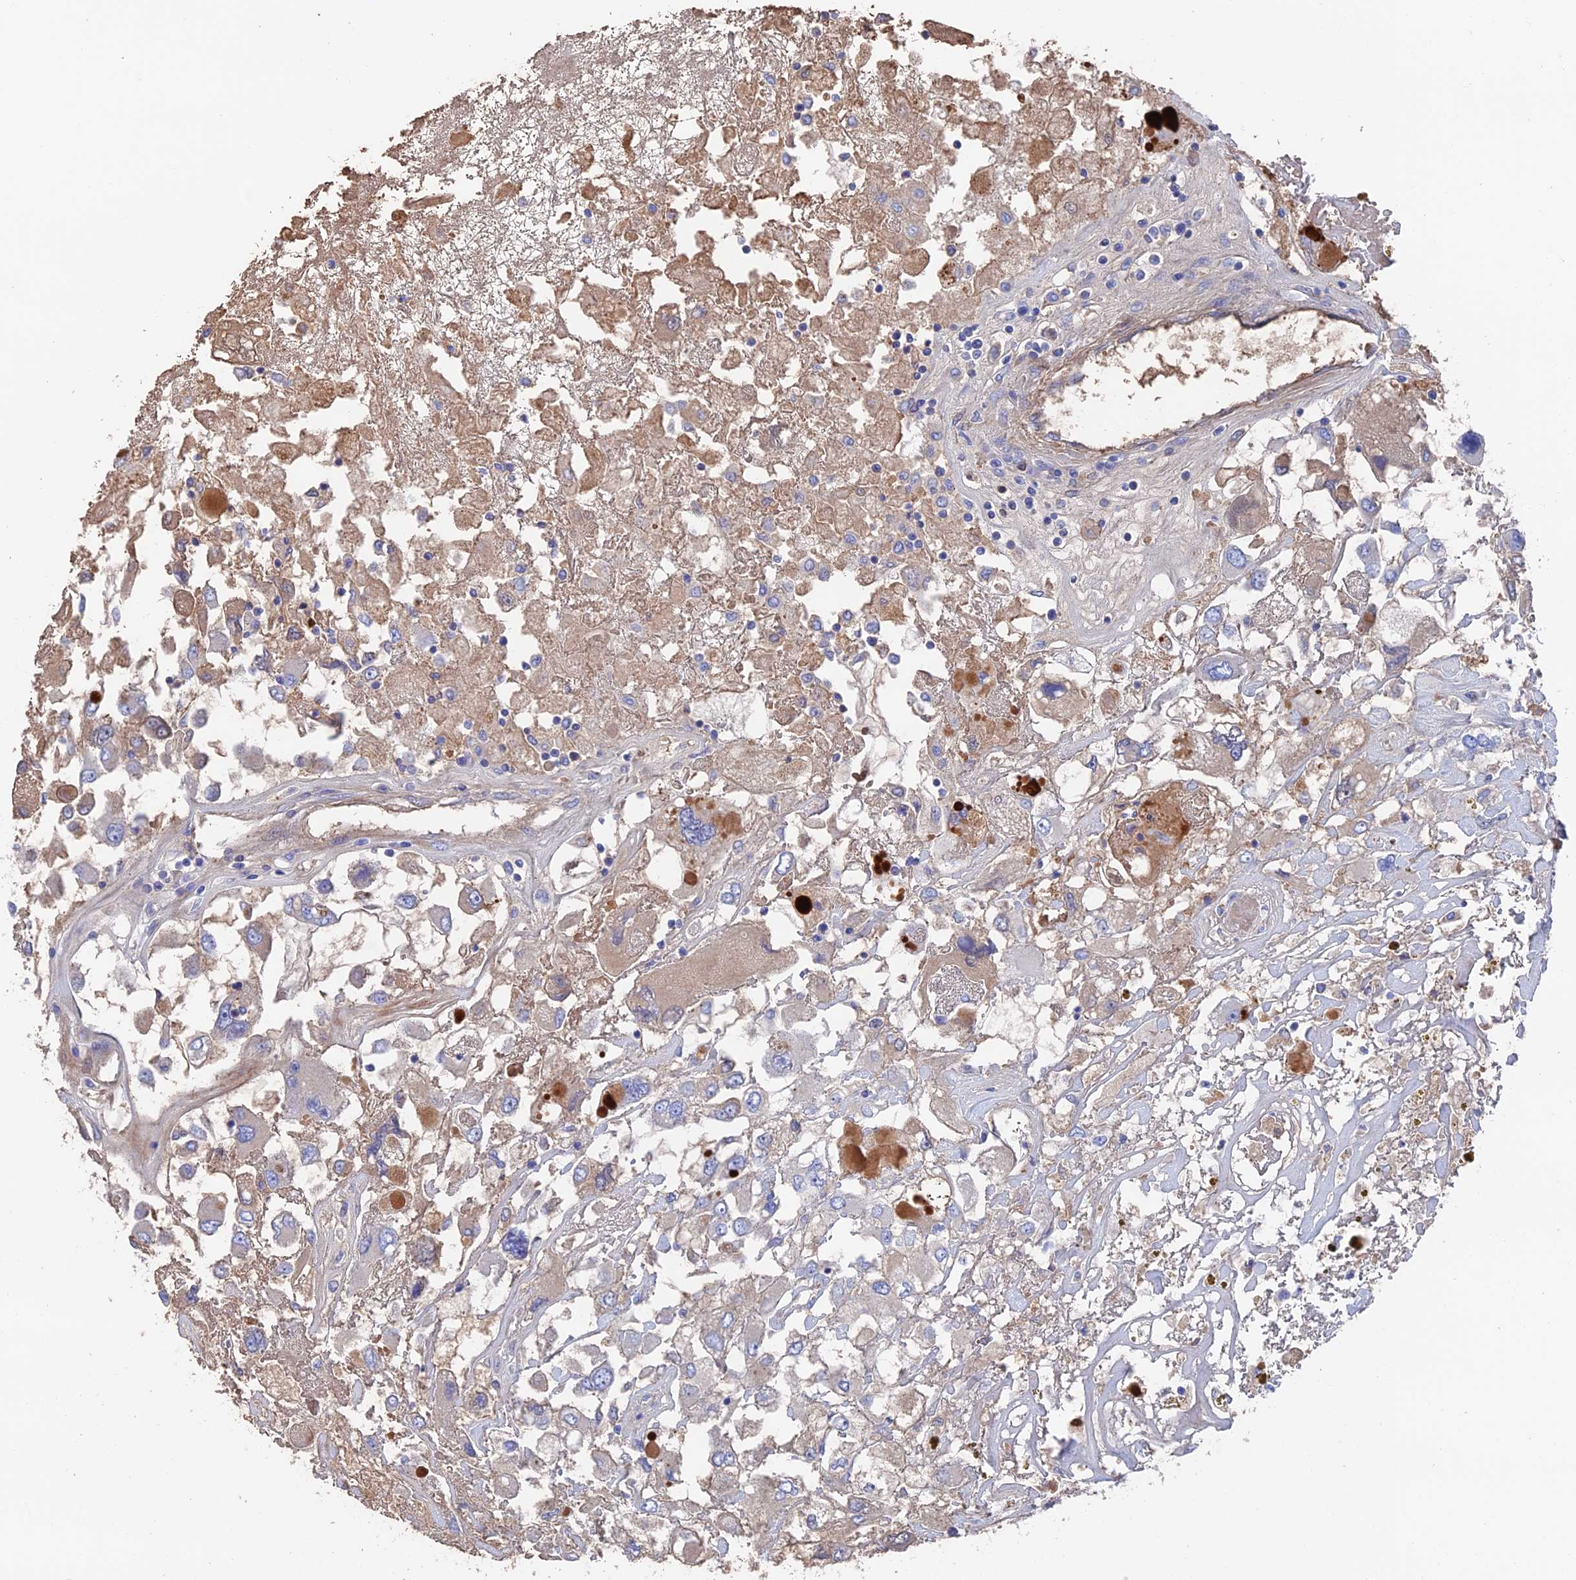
{"staining": {"intensity": "negative", "quantity": "none", "location": "none"}, "tissue": "renal cancer", "cell_type": "Tumor cells", "image_type": "cancer", "snomed": [{"axis": "morphology", "description": "Adenocarcinoma, NOS"}, {"axis": "topography", "description": "Kidney"}], "caption": "The micrograph demonstrates no significant staining in tumor cells of renal cancer (adenocarcinoma).", "gene": "HPF1", "patient": {"sex": "female", "age": 52}}